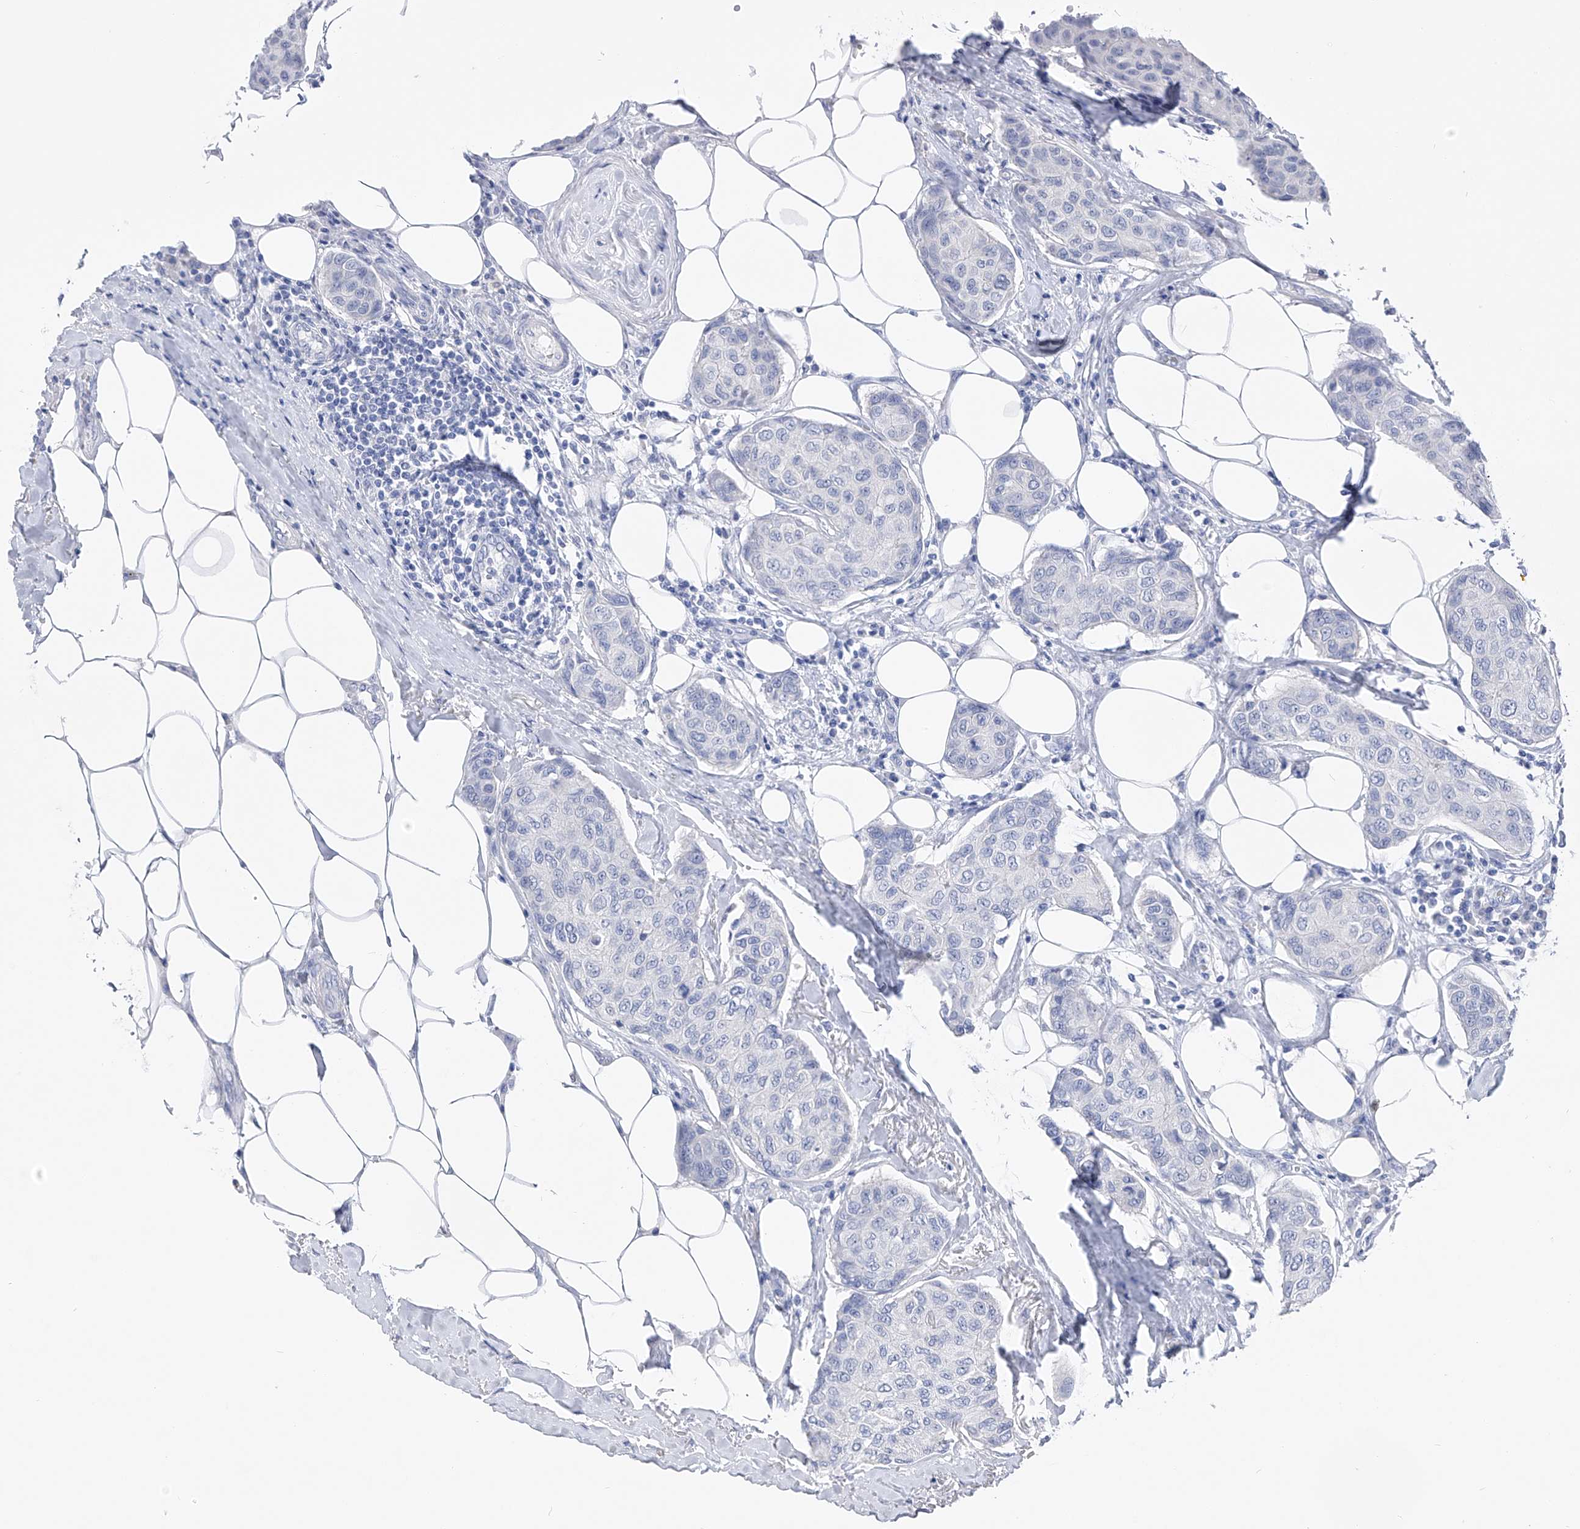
{"staining": {"intensity": "negative", "quantity": "none", "location": "none"}, "tissue": "breast cancer", "cell_type": "Tumor cells", "image_type": "cancer", "snomed": [{"axis": "morphology", "description": "Duct carcinoma"}, {"axis": "topography", "description": "Breast"}], "caption": "Immunohistochemistry (IHC) photomicrograph of neoplastic tissue: human breast cancer (intraductal carcinoma) stained with DAB displays no significant protein positivity in tumor cells.", "gene": "ADRA1A", "patient": {"sex": "female", "age": 80}}